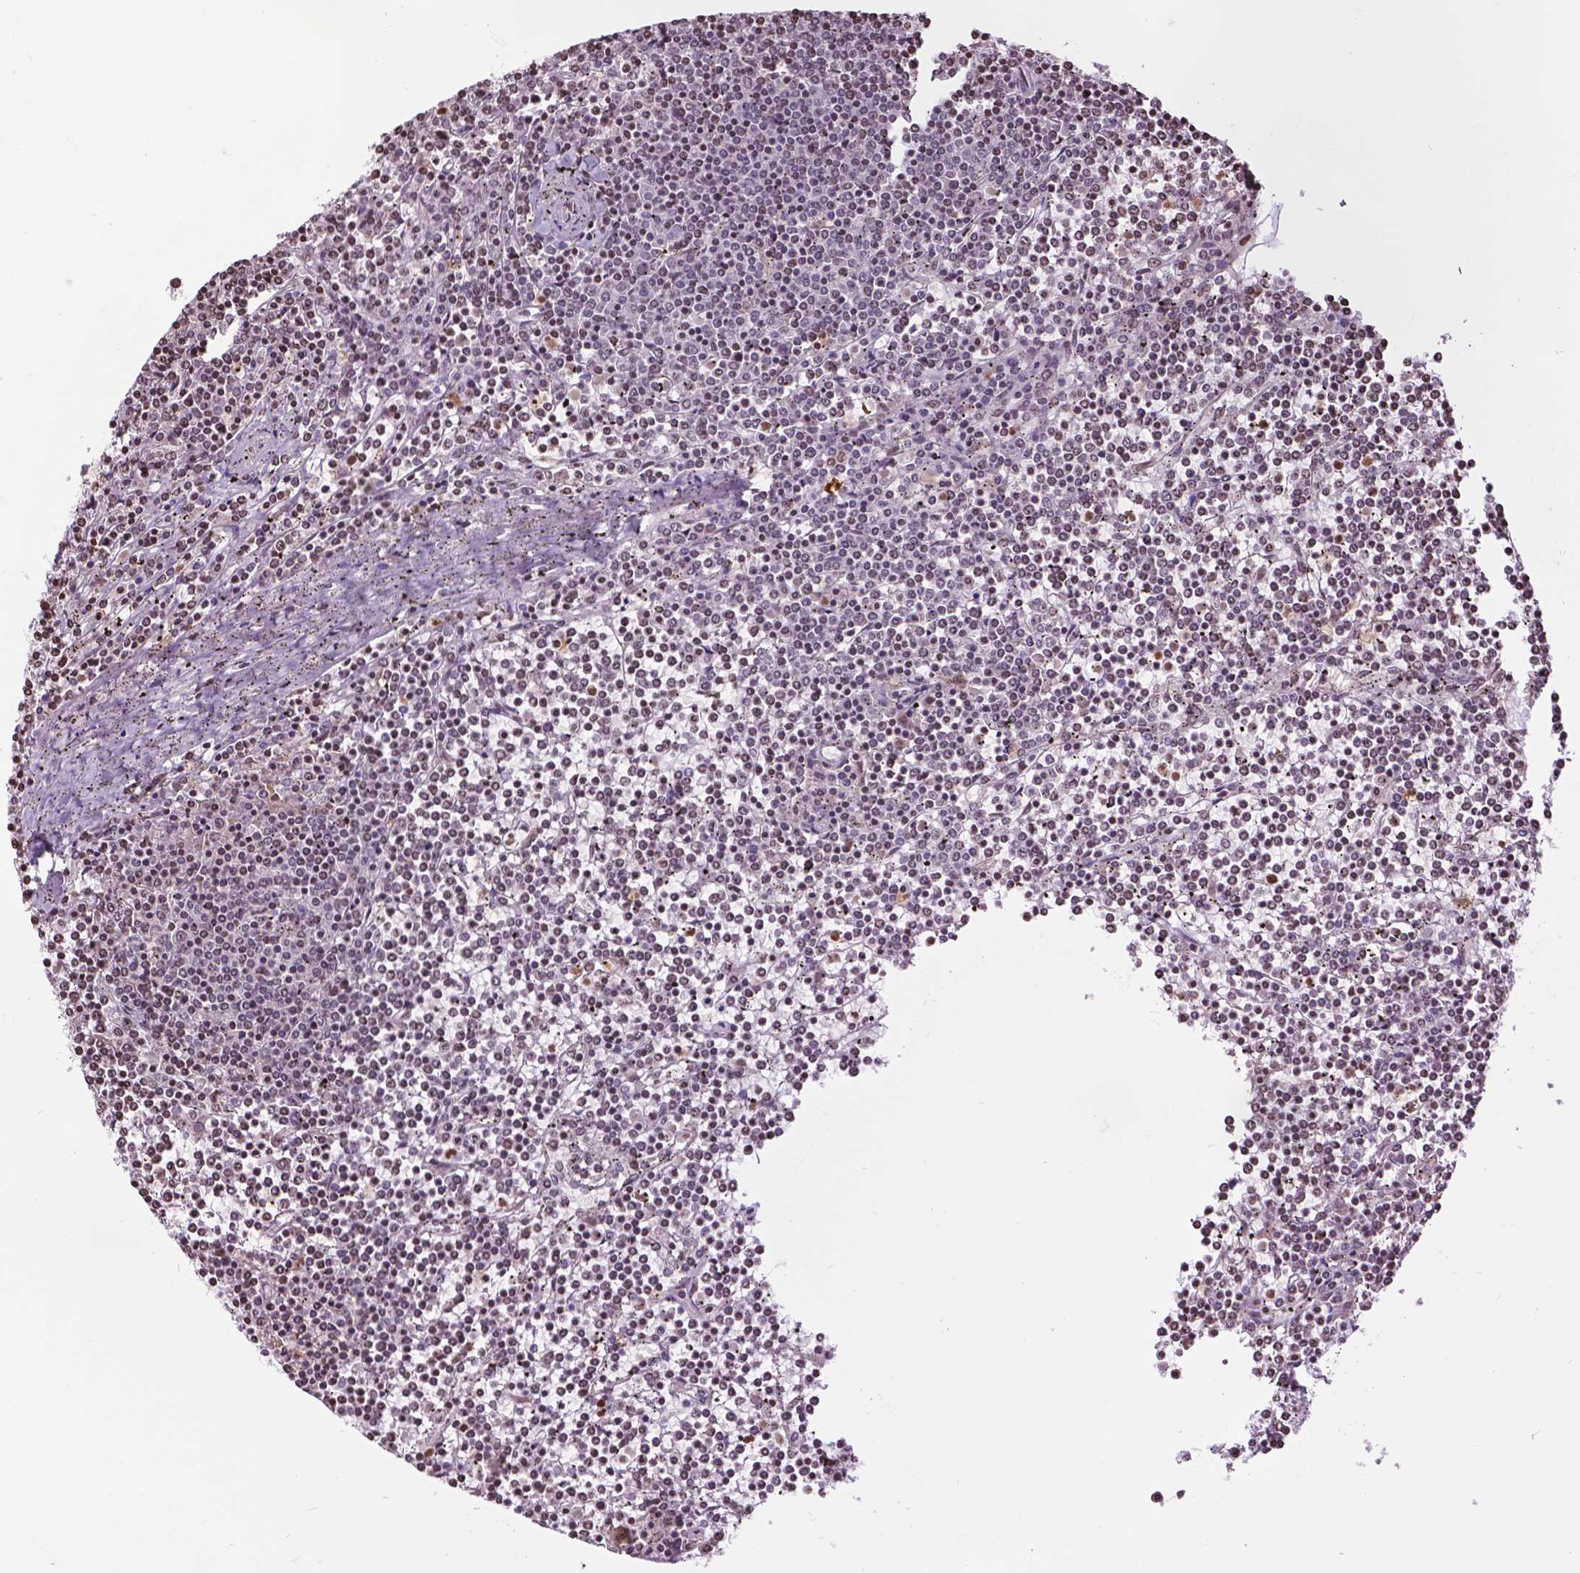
{"staining": {"intensity": "weak", "quantity": "25%-75%", "location": "nuclear"}, "tissue": "lymphoma", "cell_type": "Tumor cells", "image_type": "cancer", "snomed": [{"axis": "morphology", "description": "Malignant lymphoma, non-Hodgkin's type, Low grade"}, {"axis": "topography", "description": "Spleen"}], "caption": "Immunohistochemical staining of human lymphoma shows low levels of weak nuclear protein staining in about 25%-75% of tumor cells.", "gene": "PTPN18", "patient": {"sex": "female", "age": 19}}